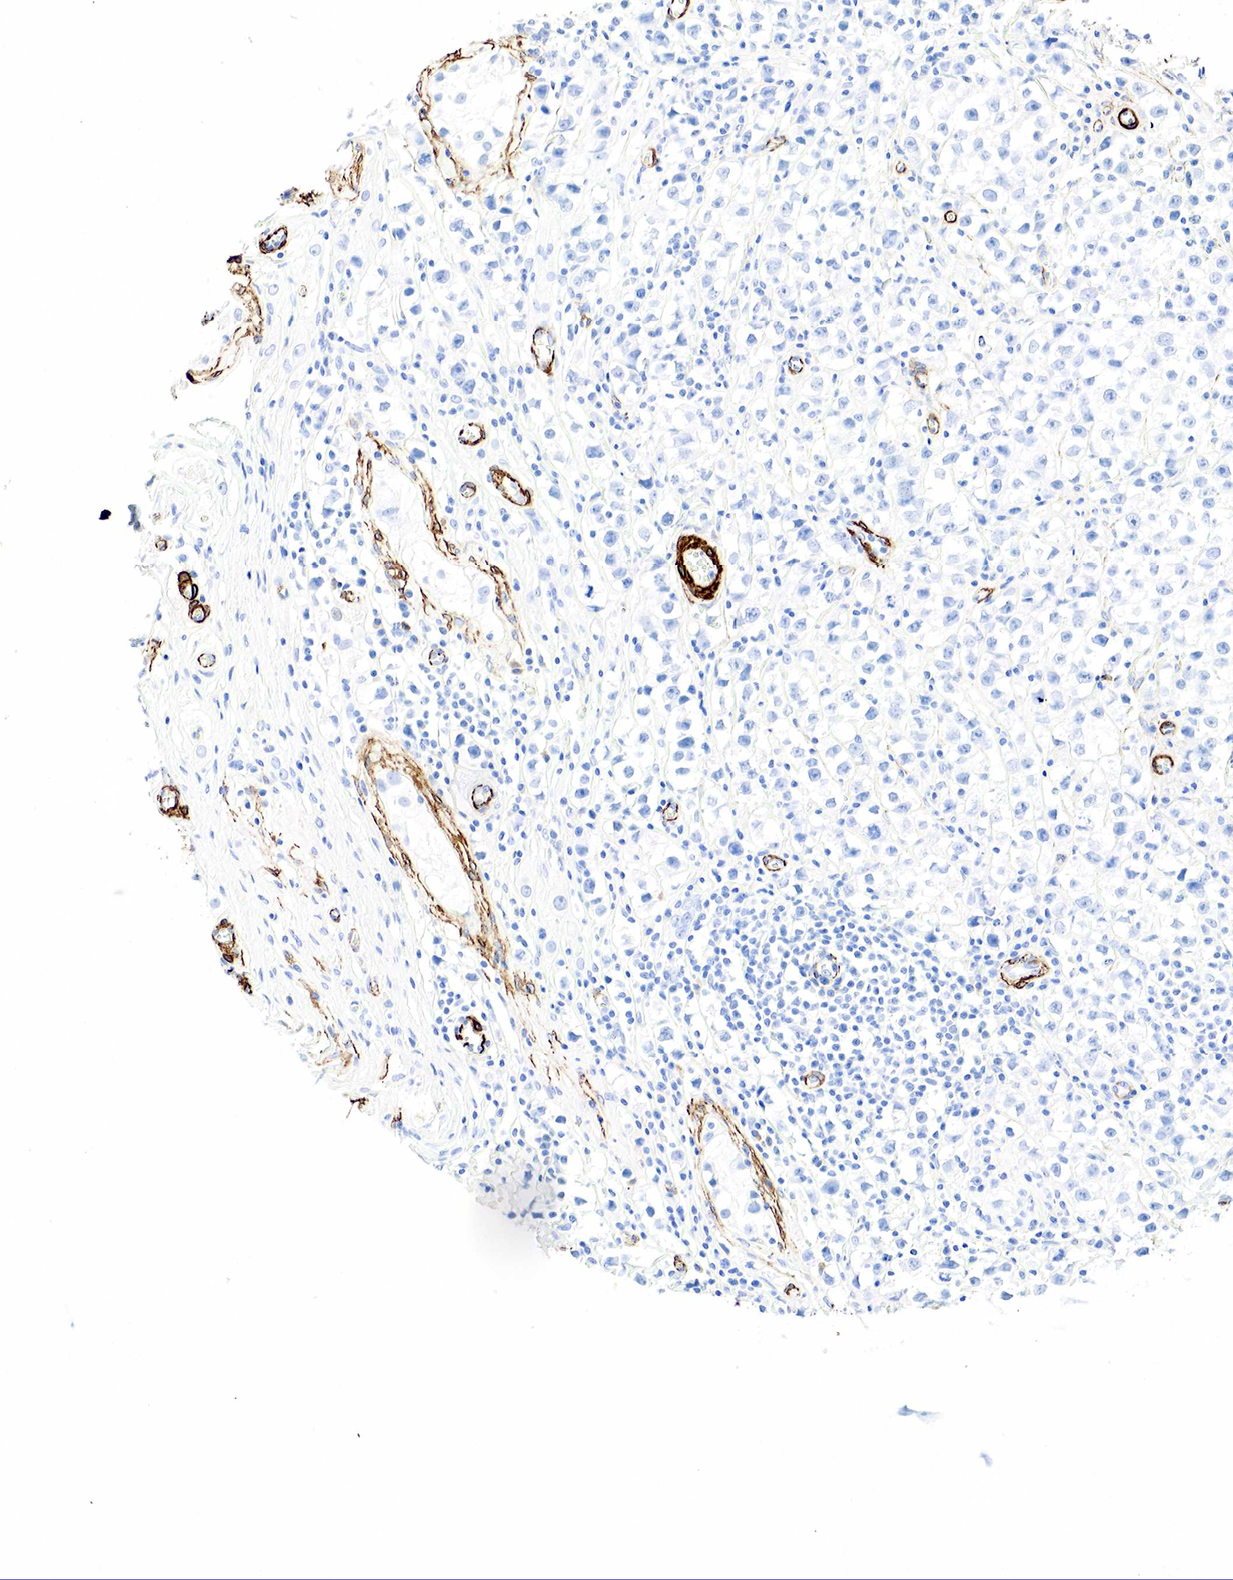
{"staining": {"intensity": "negative", "quantity": "none", "location": "none"}, "tissue": "testis cancer", "cell_type": "Tumor cells", "image_type": "cancer", "snomed": [{"axis": "morphology", "description": "Seminoma, NOS"}, {"axis": "topography", "description": "Testis"}], "caption": "High power microscopy image of an IHC histopathology image of testis cancer (seminoma), revealing no significant expression in tumor cells. (Stains: DAB (3,3'-diaminobenzidine) immunohistochemistry (IHC) with hematoxylin counter stain, Microscopy: brightfield microscopy at high magnification).", "gene": "ACTA1", "patient": {"sex": "male", "age": 35}}